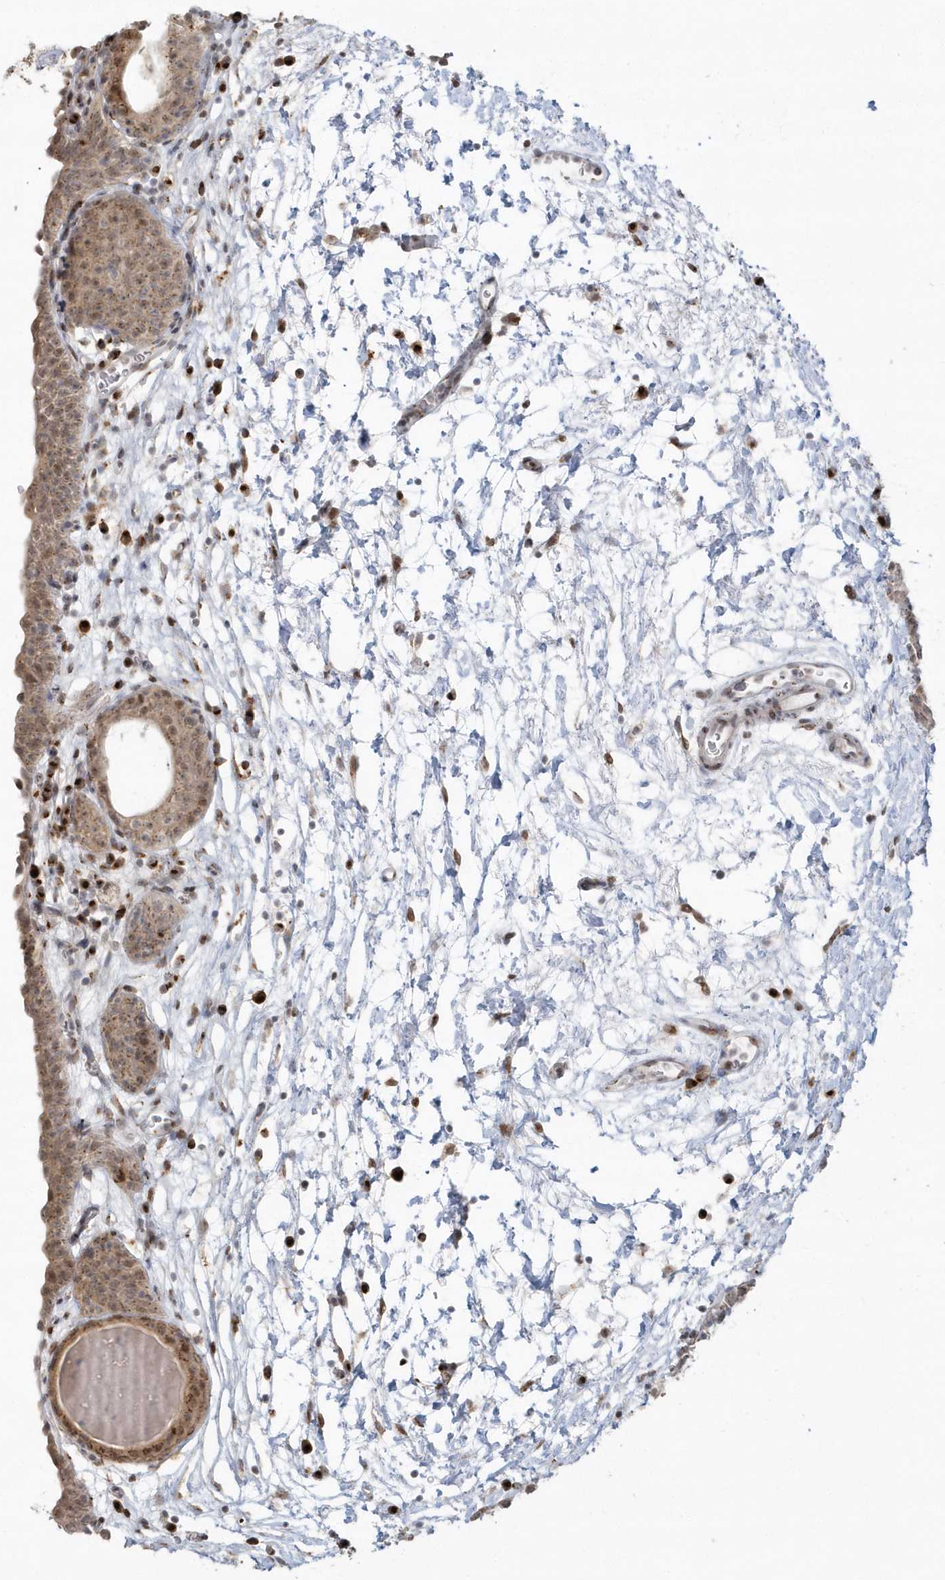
{"staining": {"intensity": "moderate", "quantity": ">75%", "location": "cytoplasmic/membranous,nuclear"}, "tissue": "urinary bladder", "cell_type": "Urothelial cells", "image_type": "normal", "snomed": [{"axis": "morphology", "description": "Normal tissue, NOS"}, {"axis": "topography", "description": "Urinary bladder"}], "caption": "Human urinary bladder stained for a protein (brown) displays moderate cytoplasmic/membranous,nuclear positive expression in approximately >75% of urothelial cells.", "gene": "DHFR", "patient": {"sex": "male", "age": 83}}